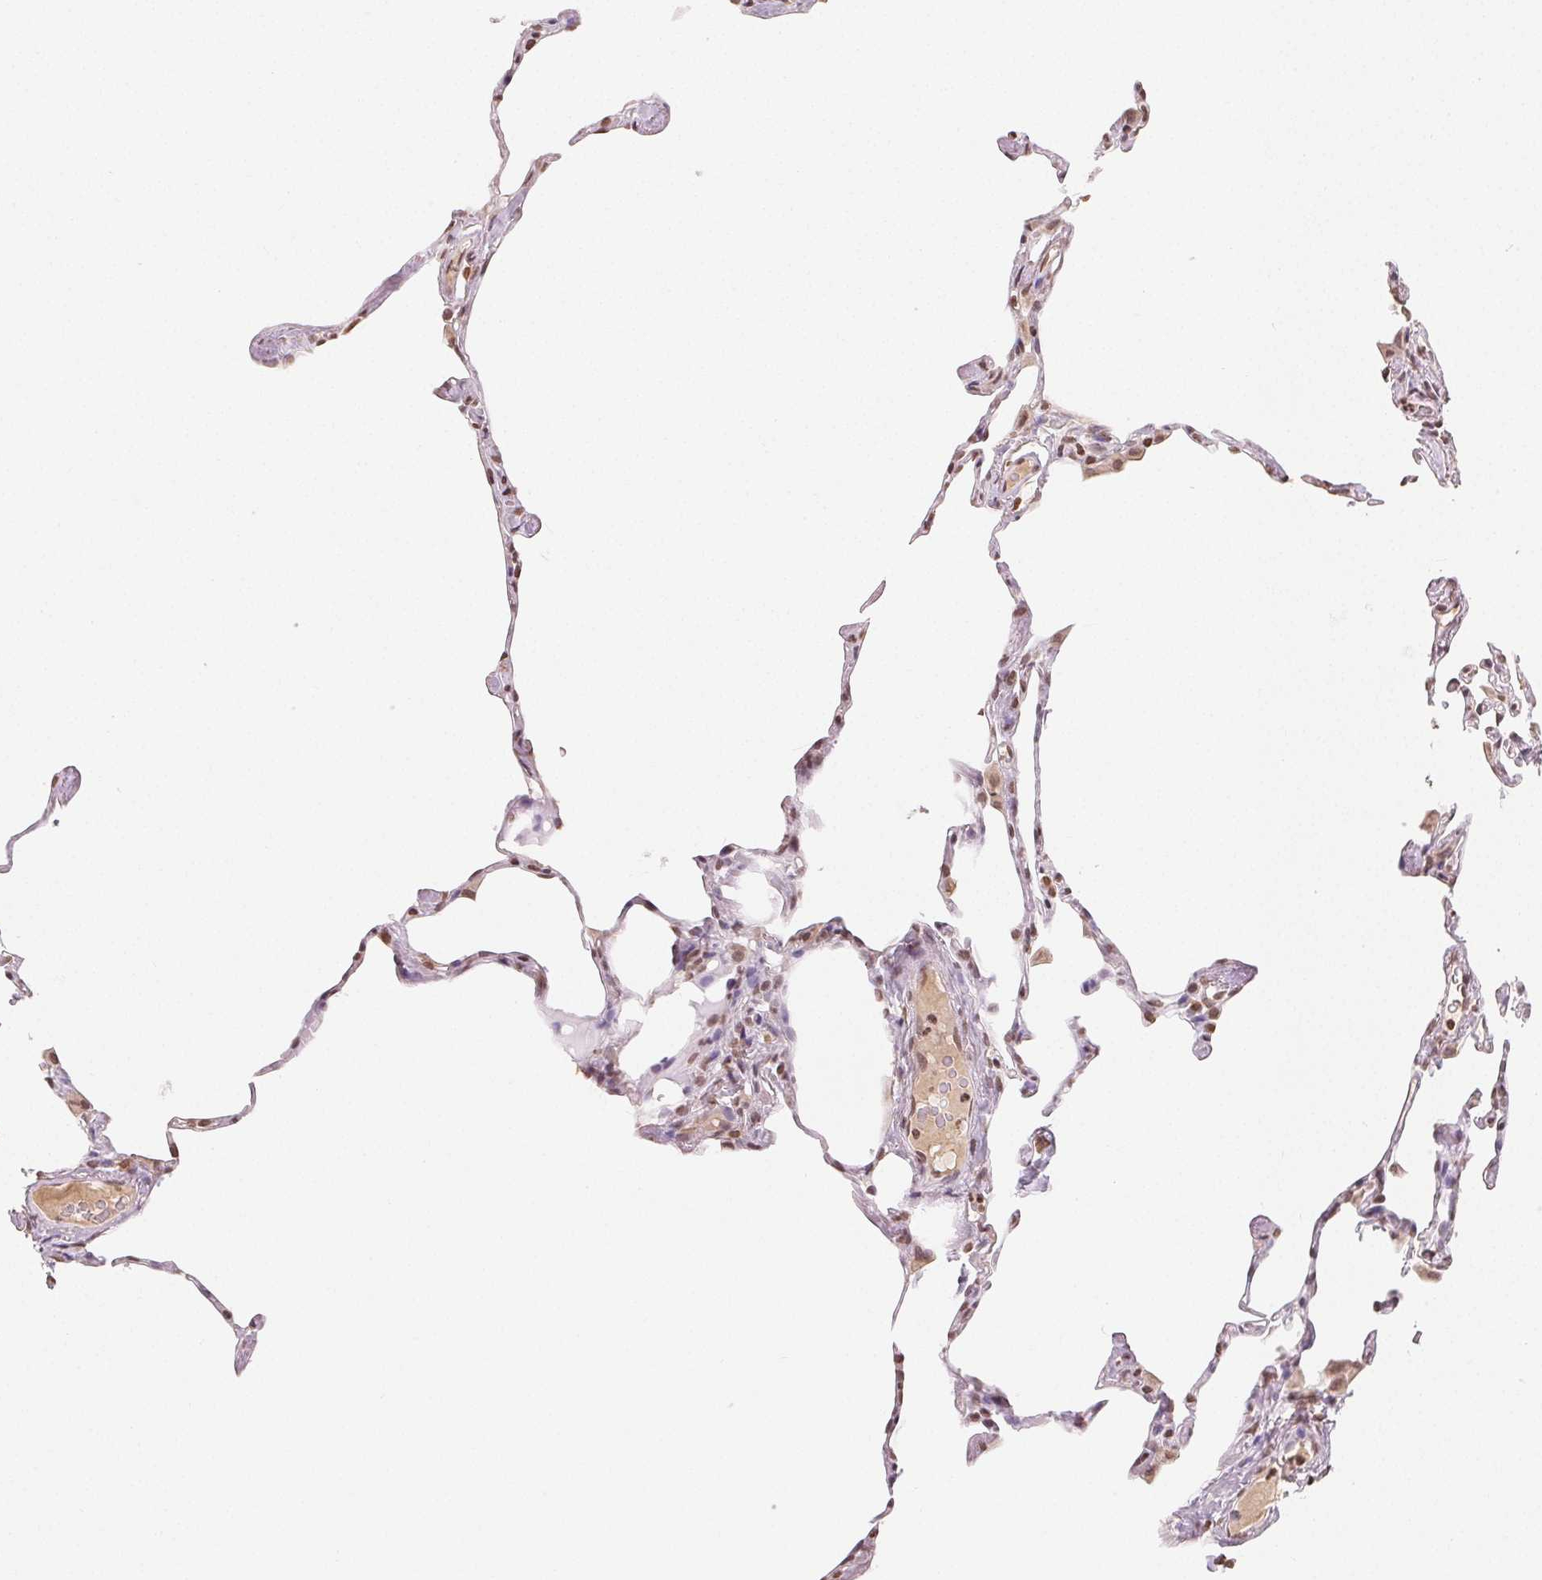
{"staining": {"intensity": "moderate", "quantity": ">75%", "location": "nuclear"}, "tissue": "lung", "cell_type": "Alveolar cells", "image_type": "normal", "snomed": [{"axis": "morphology", "description": "Normal tissue, NOS"}, {"axis": "topography", "description": "Lung"}], "caption": "Lung stained for a protein exhibits moderate nuclear positivity in alveolar cells. (DAB (3,3'-diaminobenzidine) = brown stain, brightfield microscopy at high magnification).", "gene": "TBP", "patient": {"sex": "male", "age": 65}}